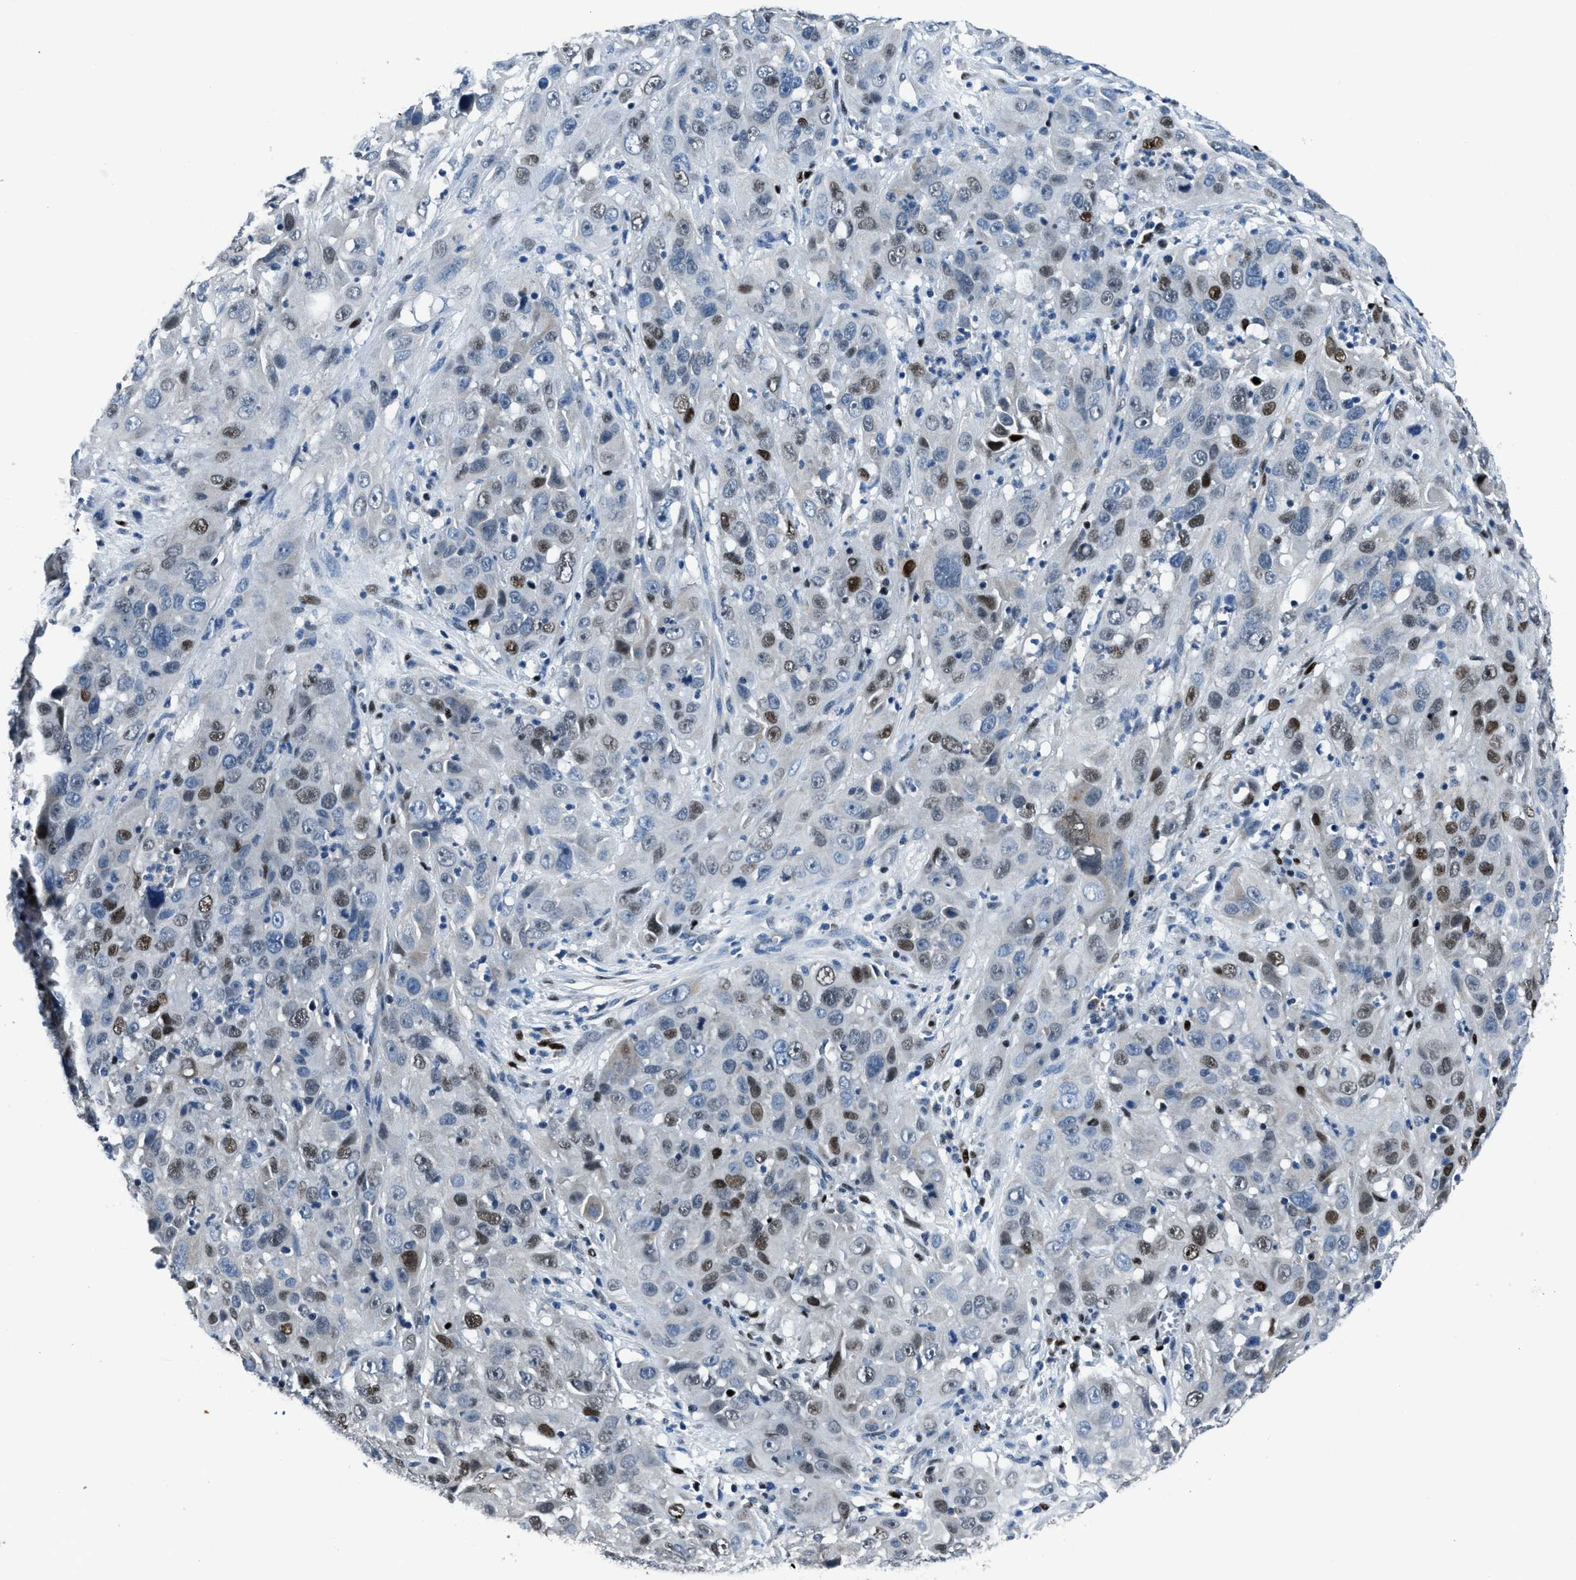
{"staining": {"intensity": "moderate", "quantity": "25%-75%", "location": "nuclear"}, "tissue": "cervical cancer", "cell_type": "Tumor cells", "image_type": "cancer", "snomed": [{"axis": "morphology", "description": "Squamous cell carcinoma, NOS"}, {"axis": "topography", "description": "Cervix"}], "caption": "Protein analysis of cervical cancer (squamous cell carcinoma) tissue reveals moderate nuclear positivity in approximately 25%-75% of tumor cells. The protein of interest is stained brown, and the nuclei are stained in blue (DAB IHC with brightfield microscopy, high magnification).", "gene": "EGR1", "patient": {"sex": "female", "age": 32}}